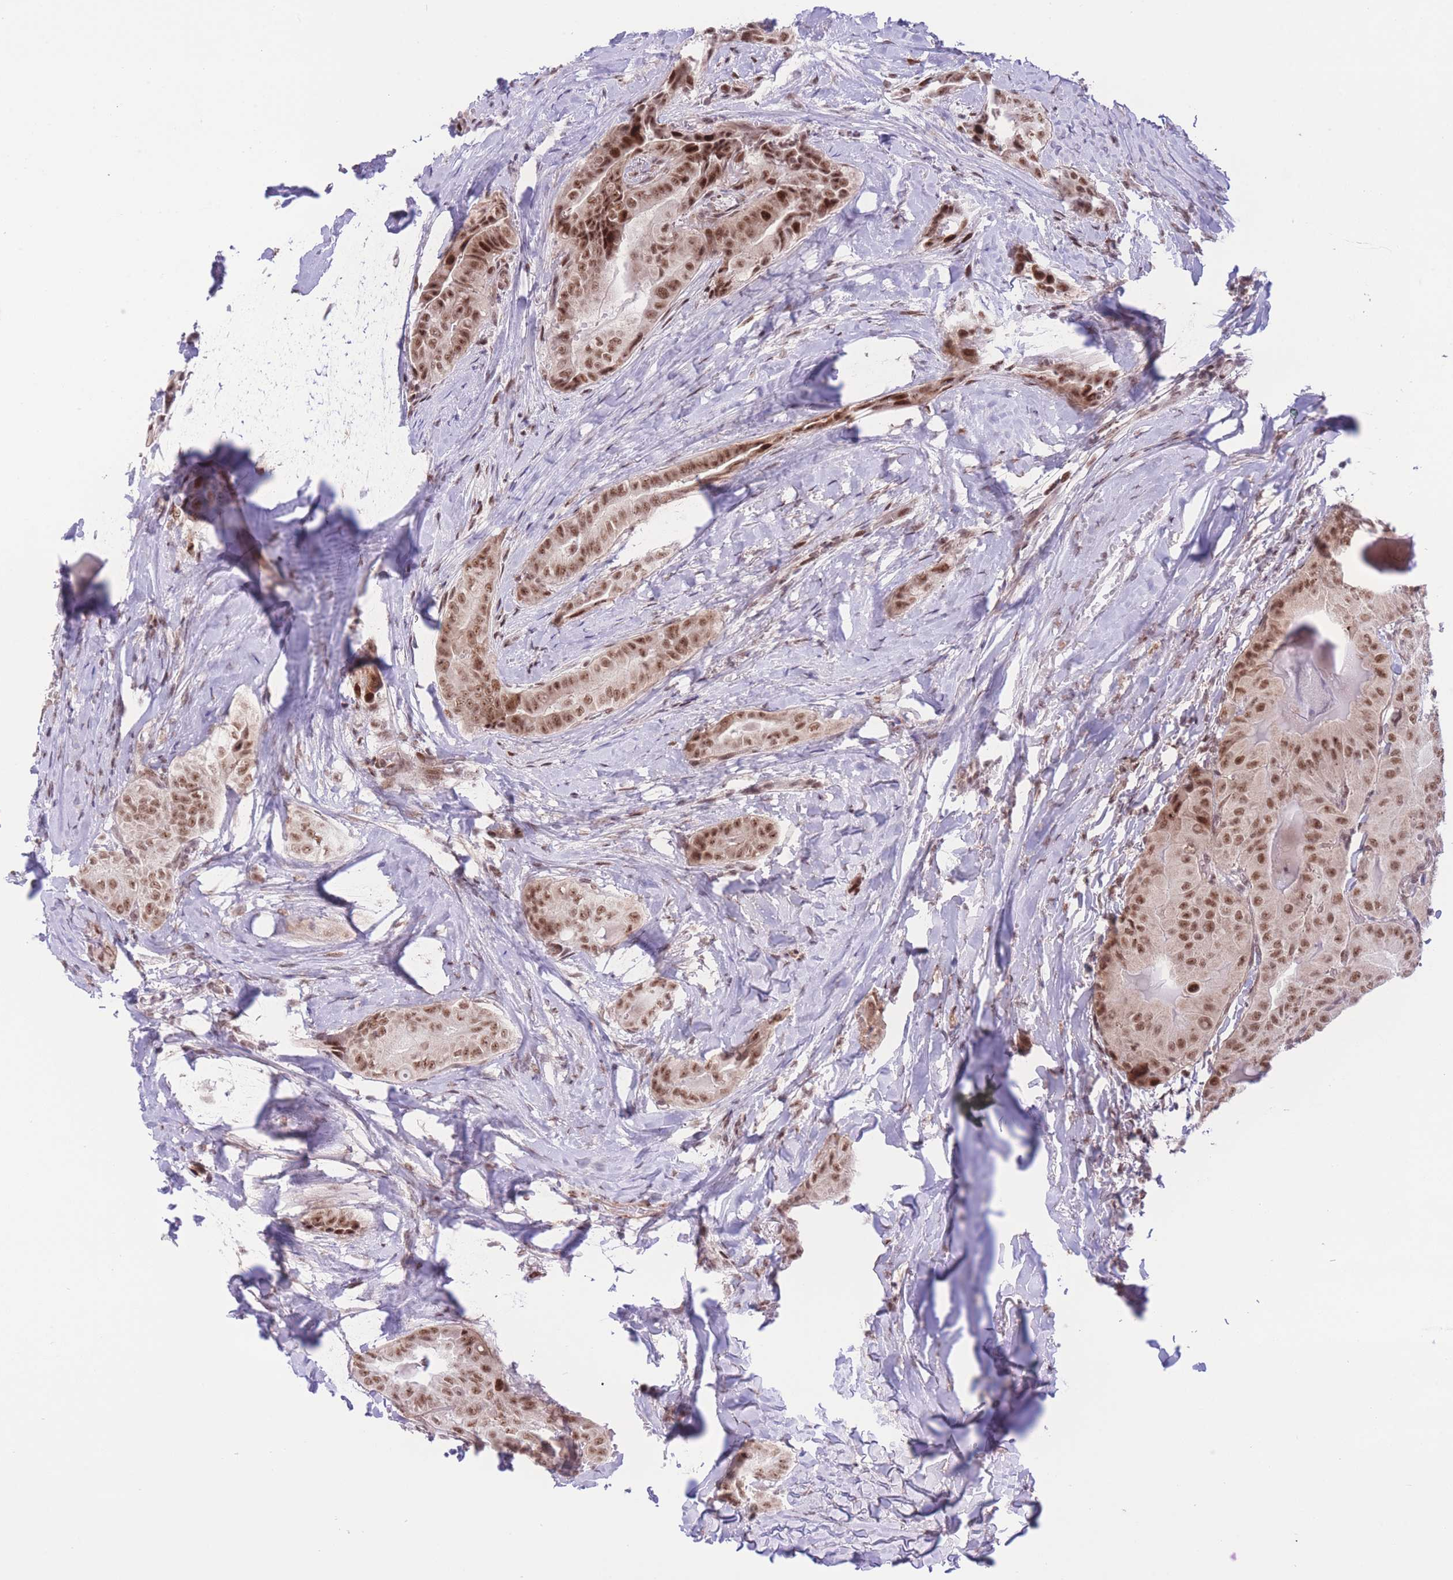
{"staining": {"intensity": "moderate", "quantity": ">75%", "location": "nuclear"}, "tissue": "thyroid cancer", "cell_type": "Tumor cells", "image_type": "cancer", "snomed": [{"axis": "morphology", "description": "Papillary adenocarcinoma, NOS"}, {"axis": "topography", "description": "Thyroid gland"}], "caption": "The micrograph displays immunohistochemical staining of thyroid papillary adenocarcinoma. There is moderate nuclear positivity is appreciated in approximately >75% of tumor cells. (Stains: DAB in brown, nuclei in blue, Microscopy: brightfield microscopy at high magnification).", "gene": "PCIF1", "patient": {"sex": "female", "age": 68}}